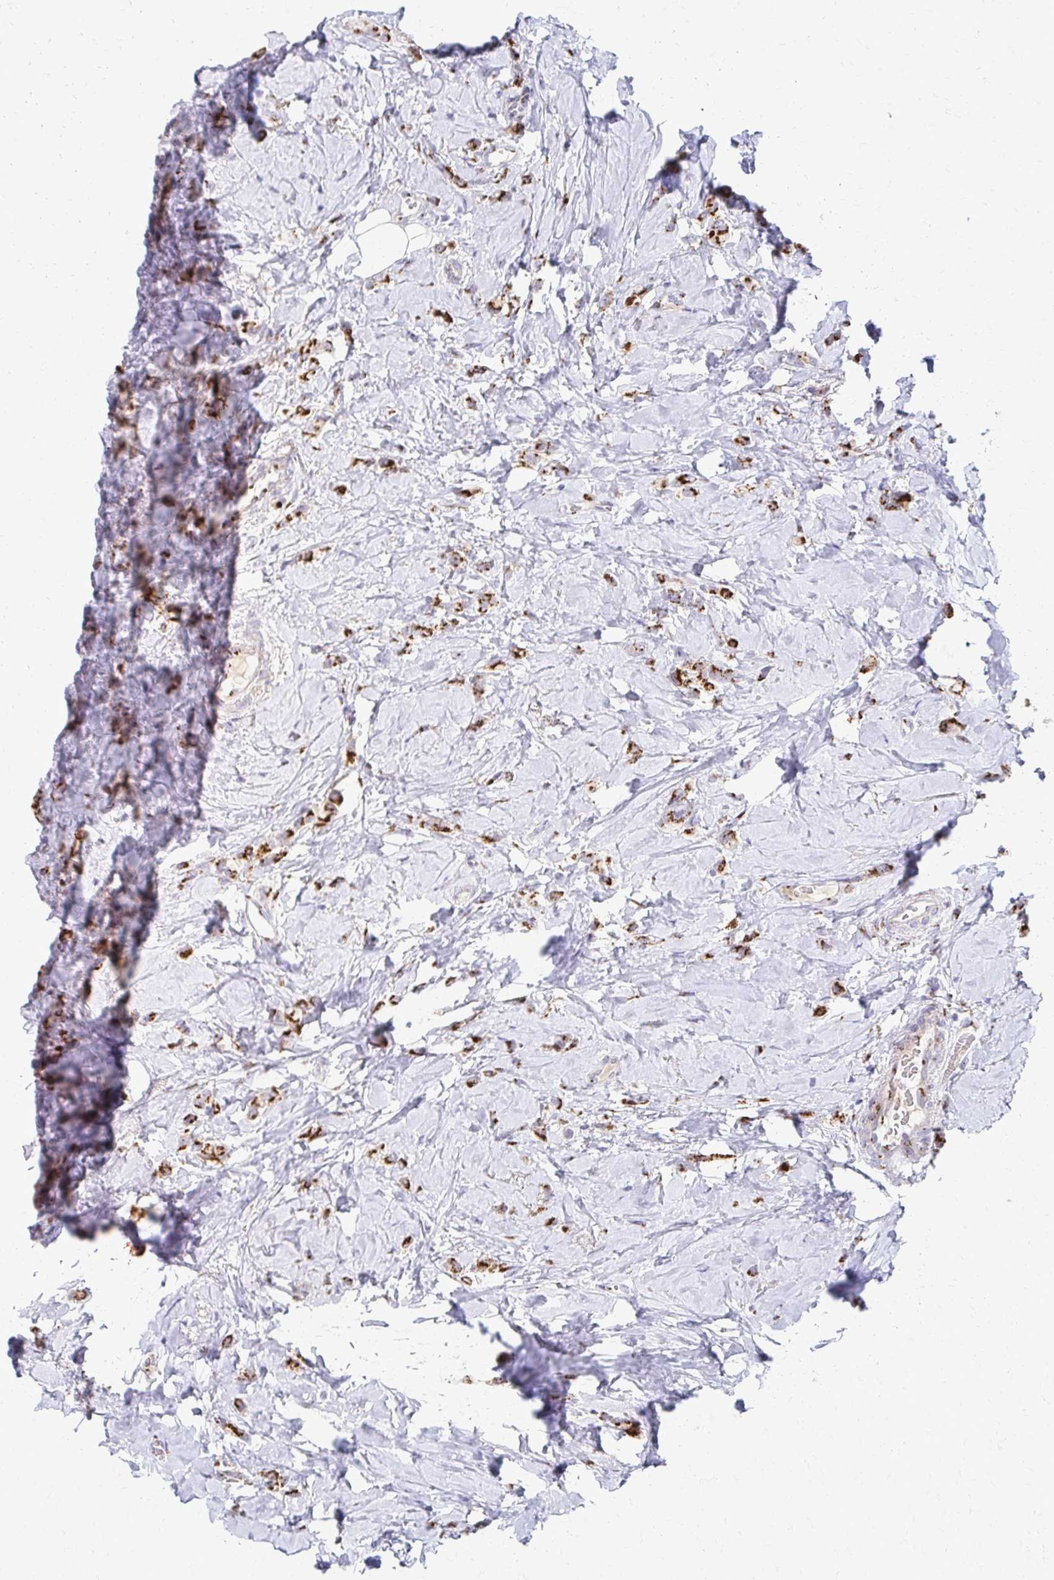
{"staining": {"intensity": "strong", "quantity": ">75%", "location": "cytoplasmic/membranous"}, "tissue": "breast cancer", "cell_type": "Tumor cells", "image_type": "cancer", "snomed": [{"axis": "morphology", "description": "Lobular carcinoma"}, {"axis": "topography", "description": "Breast"}], "caption": "Breast lobular carcinoma stained with IHC exhibits strong cytoplasmic/membranous positivity in approximately >75% of tumor cells.", "gene": "TM9SF1", "patient": {"sex": "female", "age": 66}}